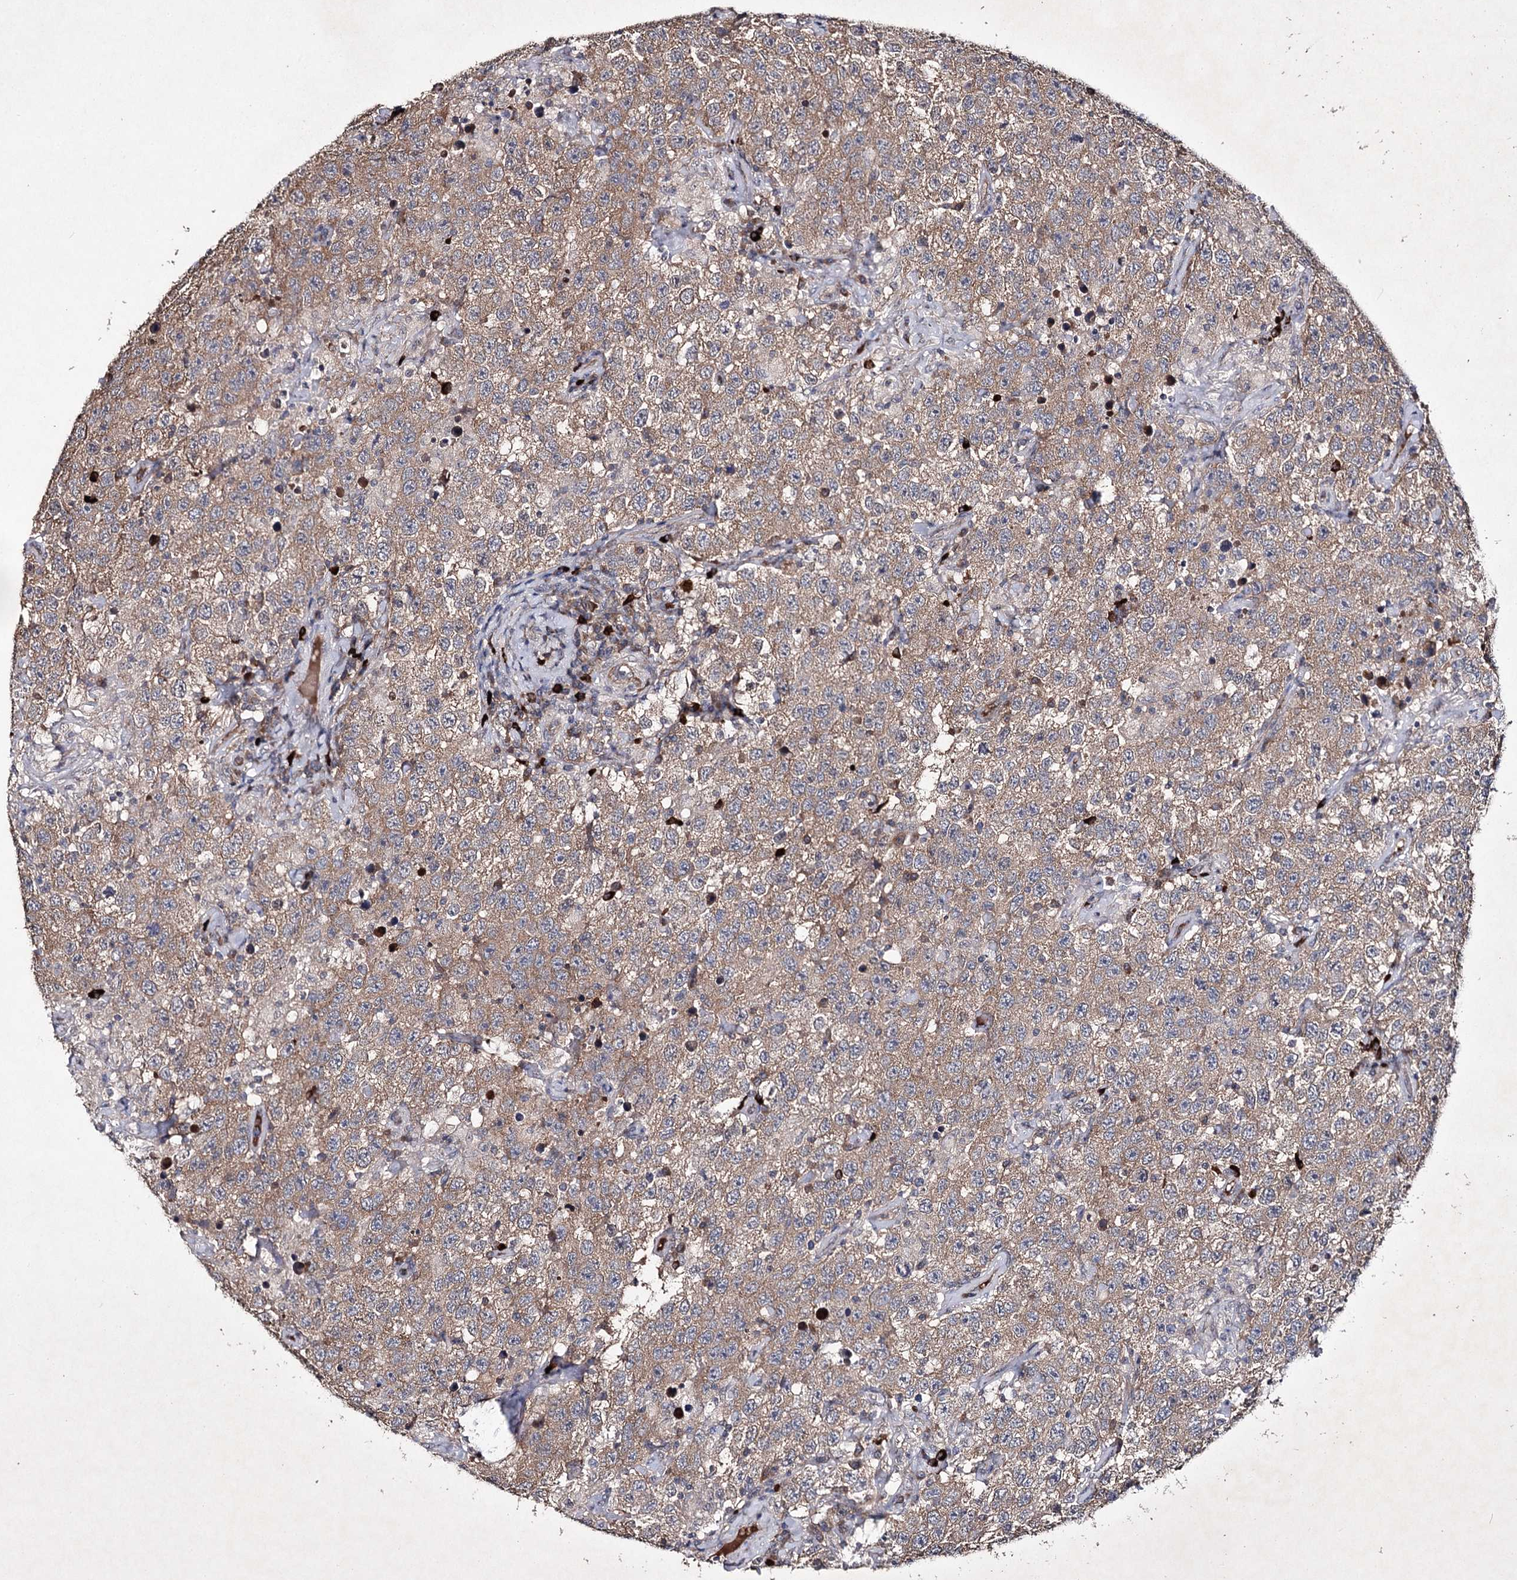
{"staining": {"intensity": "moderate", "quantity": ">75%", "location": "cytoplasmic/membranous"}, "tissue": "testis cancer", "cell_type": "Tumor cells", "image_type": "cancer", "snomed": [{"axis": "morphology", "description": "Seminoma, NOS"}, {"axis": "topography", "description": "Testis"}], "caption": "Brown immunohistochemical staining in human testis cancer exhibits moderate cytoplasmic/membranous staining in about >75% of tumor cells.", "gene": "SEMA4G", "patient": {"sex": "male", "age": 41}}